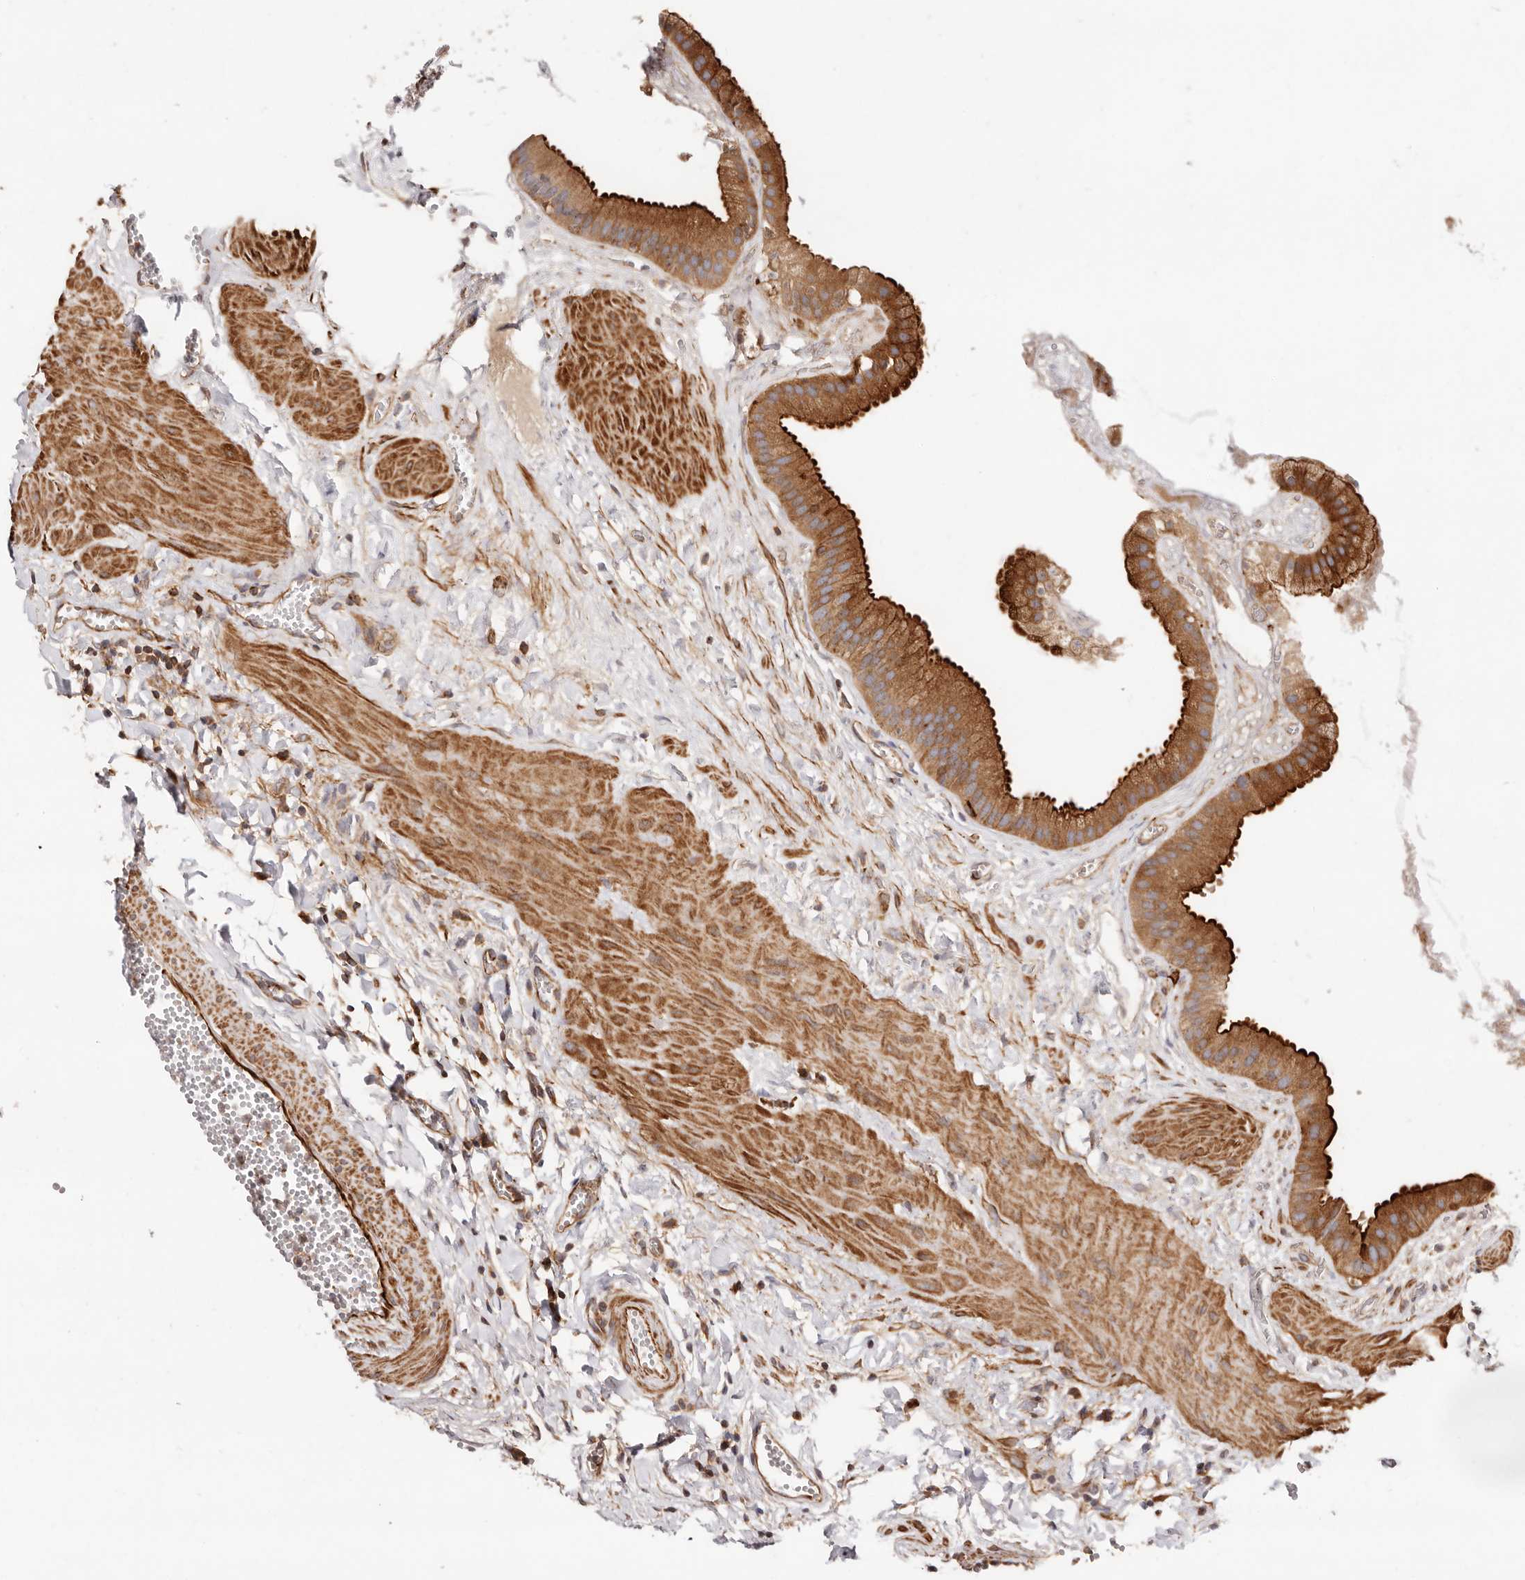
{"staining": {"intensity": "strong", "quantity": ">75%", "location": "cytoplasmic/membranous"}, "tissue": "gallbladder", "cell_type": "Glandular cells", "image_type": "normal", "snomed": [{"axis": "morphology", "description": "Normal tissue, NOS"}, {"axis": "topography", "description": "Gallbladder"}], "caption": "DAB (3,3'-diaminobenzidine) immunohistochemical staining of benign gallbladder reveals strong cytoplasmic/membranous protein expression in approximately >75% of glandular cells. Immunohistochemistry (ihc) stains the protein of interest in brown and the nuclei are stained blue.", "gene": "PTPN22", "patient": {"sex": "male", "age": 55}}